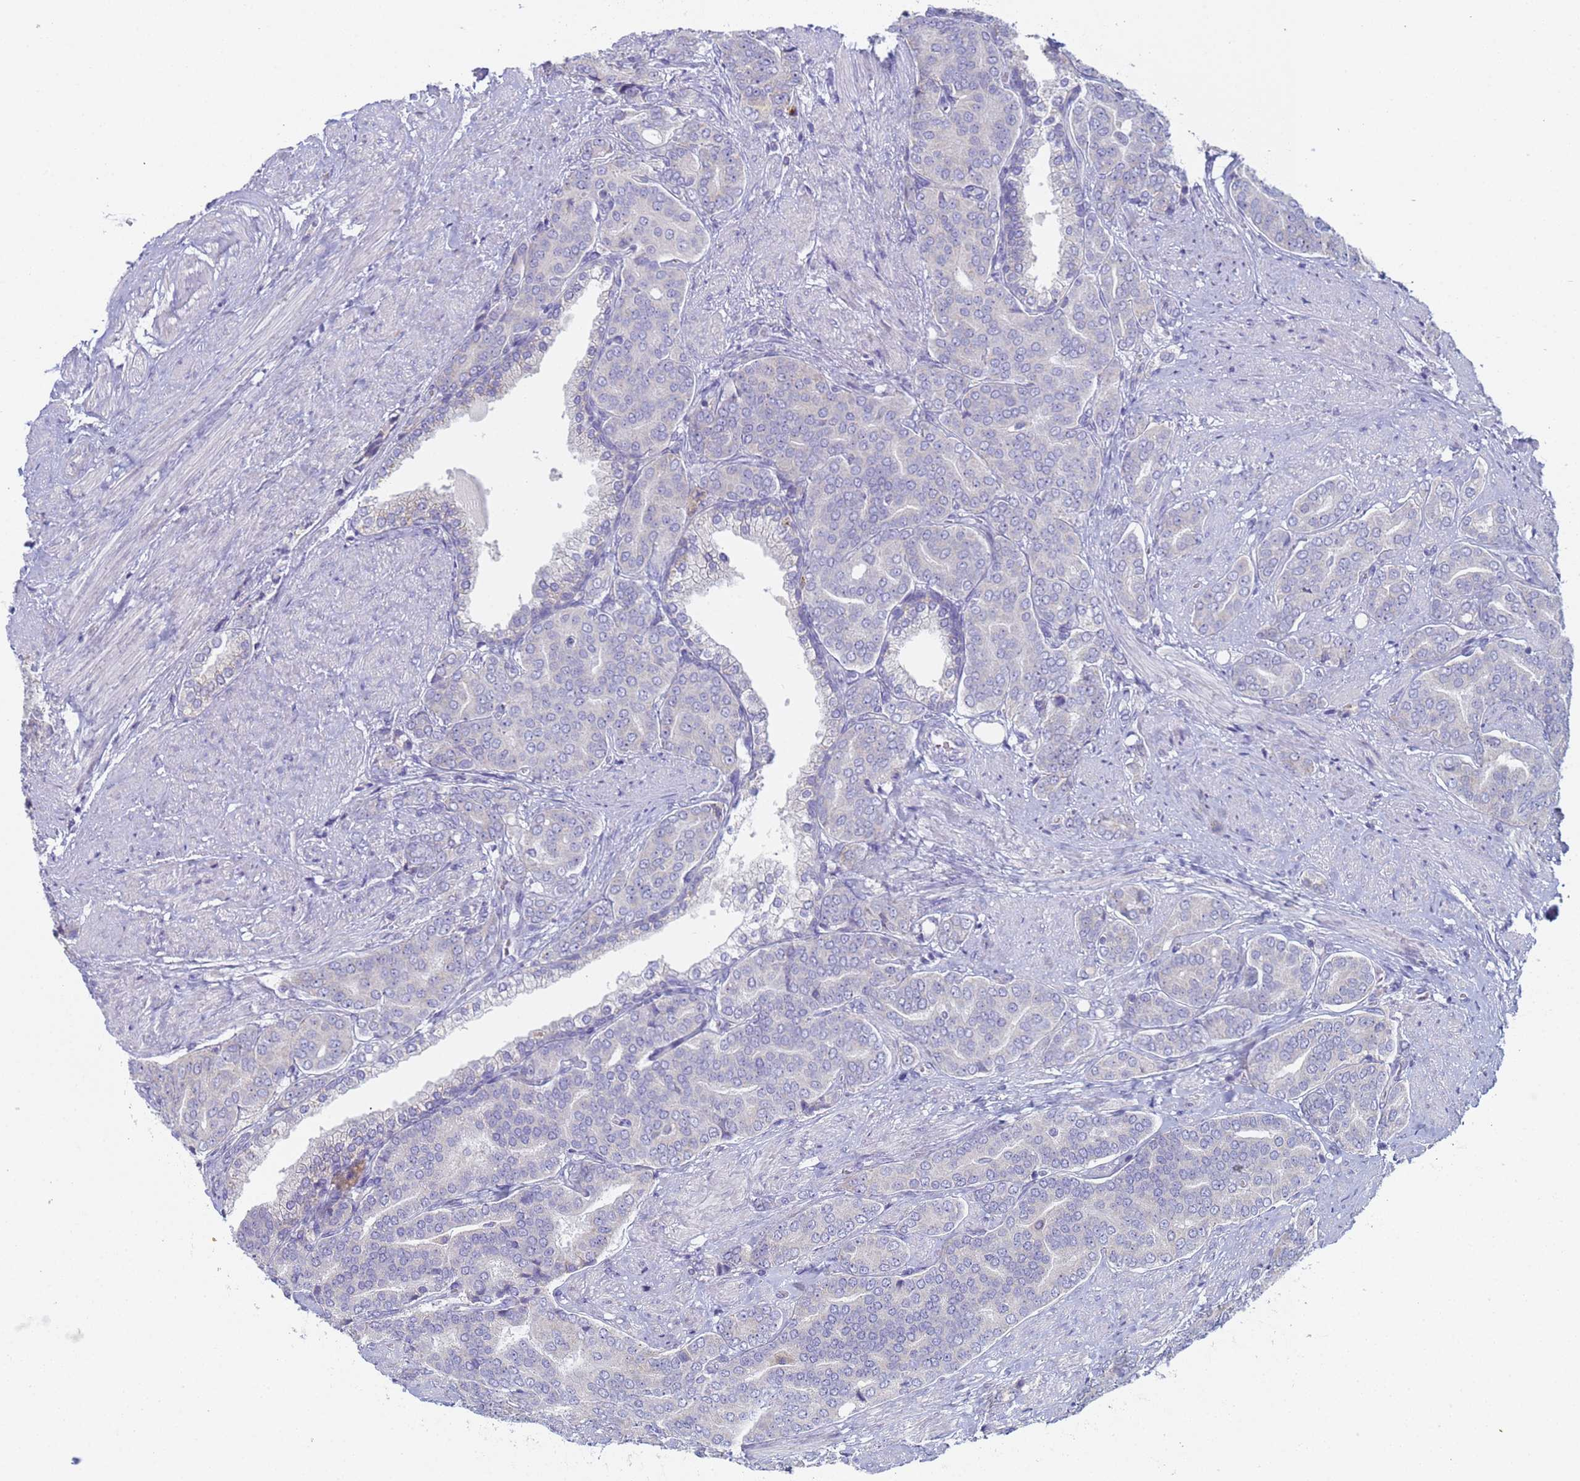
{"staining": {"intensity": "negative", "quantity": "none", "location": "none"}, "tissue": "prostate cancer", "cell_type": "Tumor cells", "image_type": "cancer", "snomed": [{"axis": "morphology", "description": "Adenocarcinoma, High grade"}, {"axis": "topography", "description": "Prostate"}], "caption": "Immunohistochemistry photomicrograph of neoplastic tissue: prostate cancer stained with DAB displays no significant protein expression in tumor cells.", "gene": "CR1", "patient": {"sex": "male", "age": 67}}